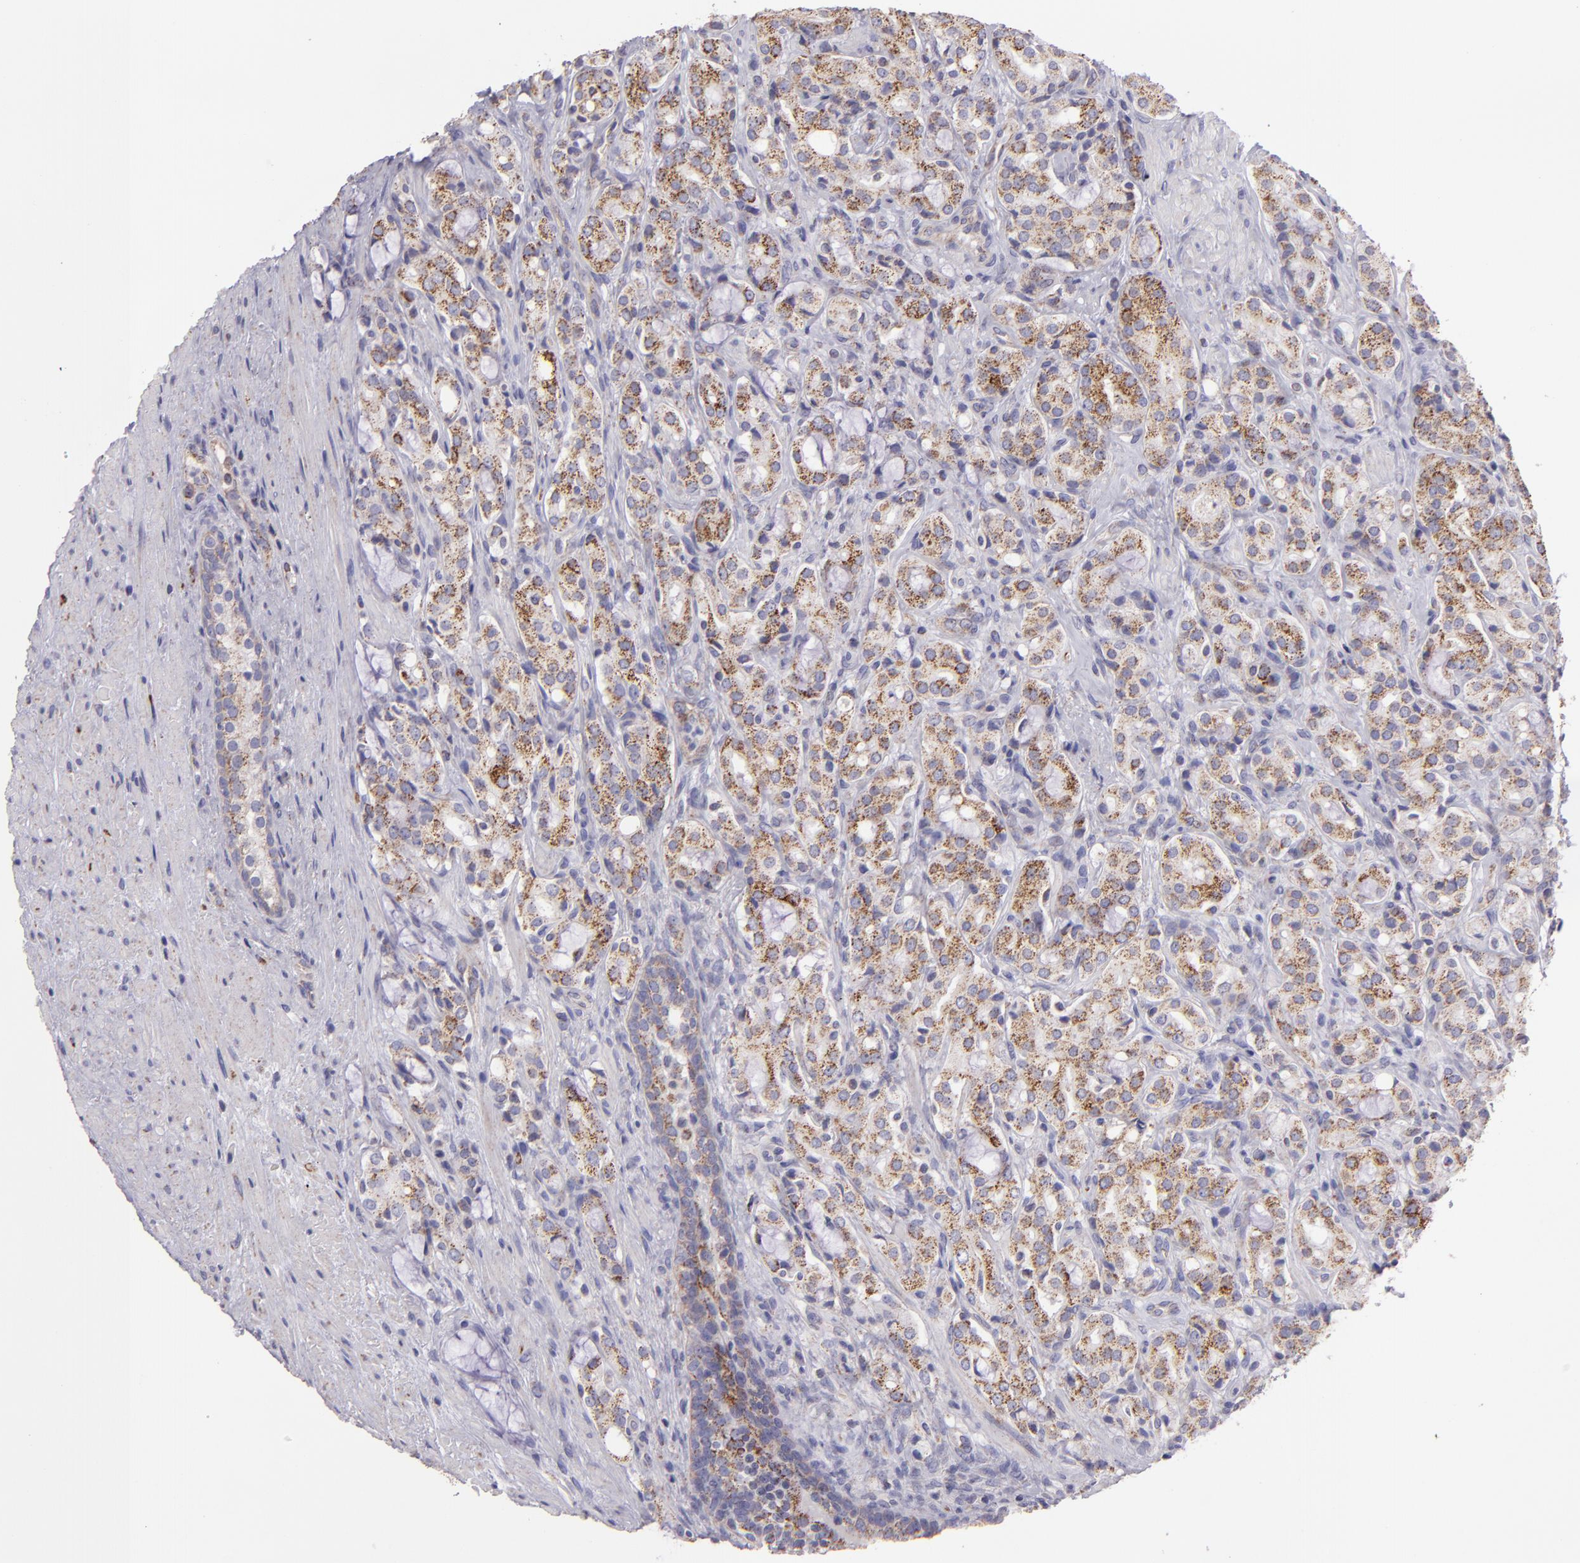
{"staining": {"intensity": "weak", "quantity": ">75%", "location": "cytoplasmic/membranous"}, "tissue": "prostate cancer", "cell_type": "Tumor cells", "image_type": "cancer", "snomed": [{"axis": "morphology", "description": "Adenocarcinoma, High grade"}, {"axis": "topography", "description": "Prostate"}], "caption": "Prostate cancer tissue exhibits weak cytoplasmic/membranous expression in about >75% of tumor cells, visualized by immunohistochemistry. (DAB IHC, brown staining for protein, blue staining for nuclei).", "gene": "HSPD1", "patient": {"sex": "male", "age": 72}}